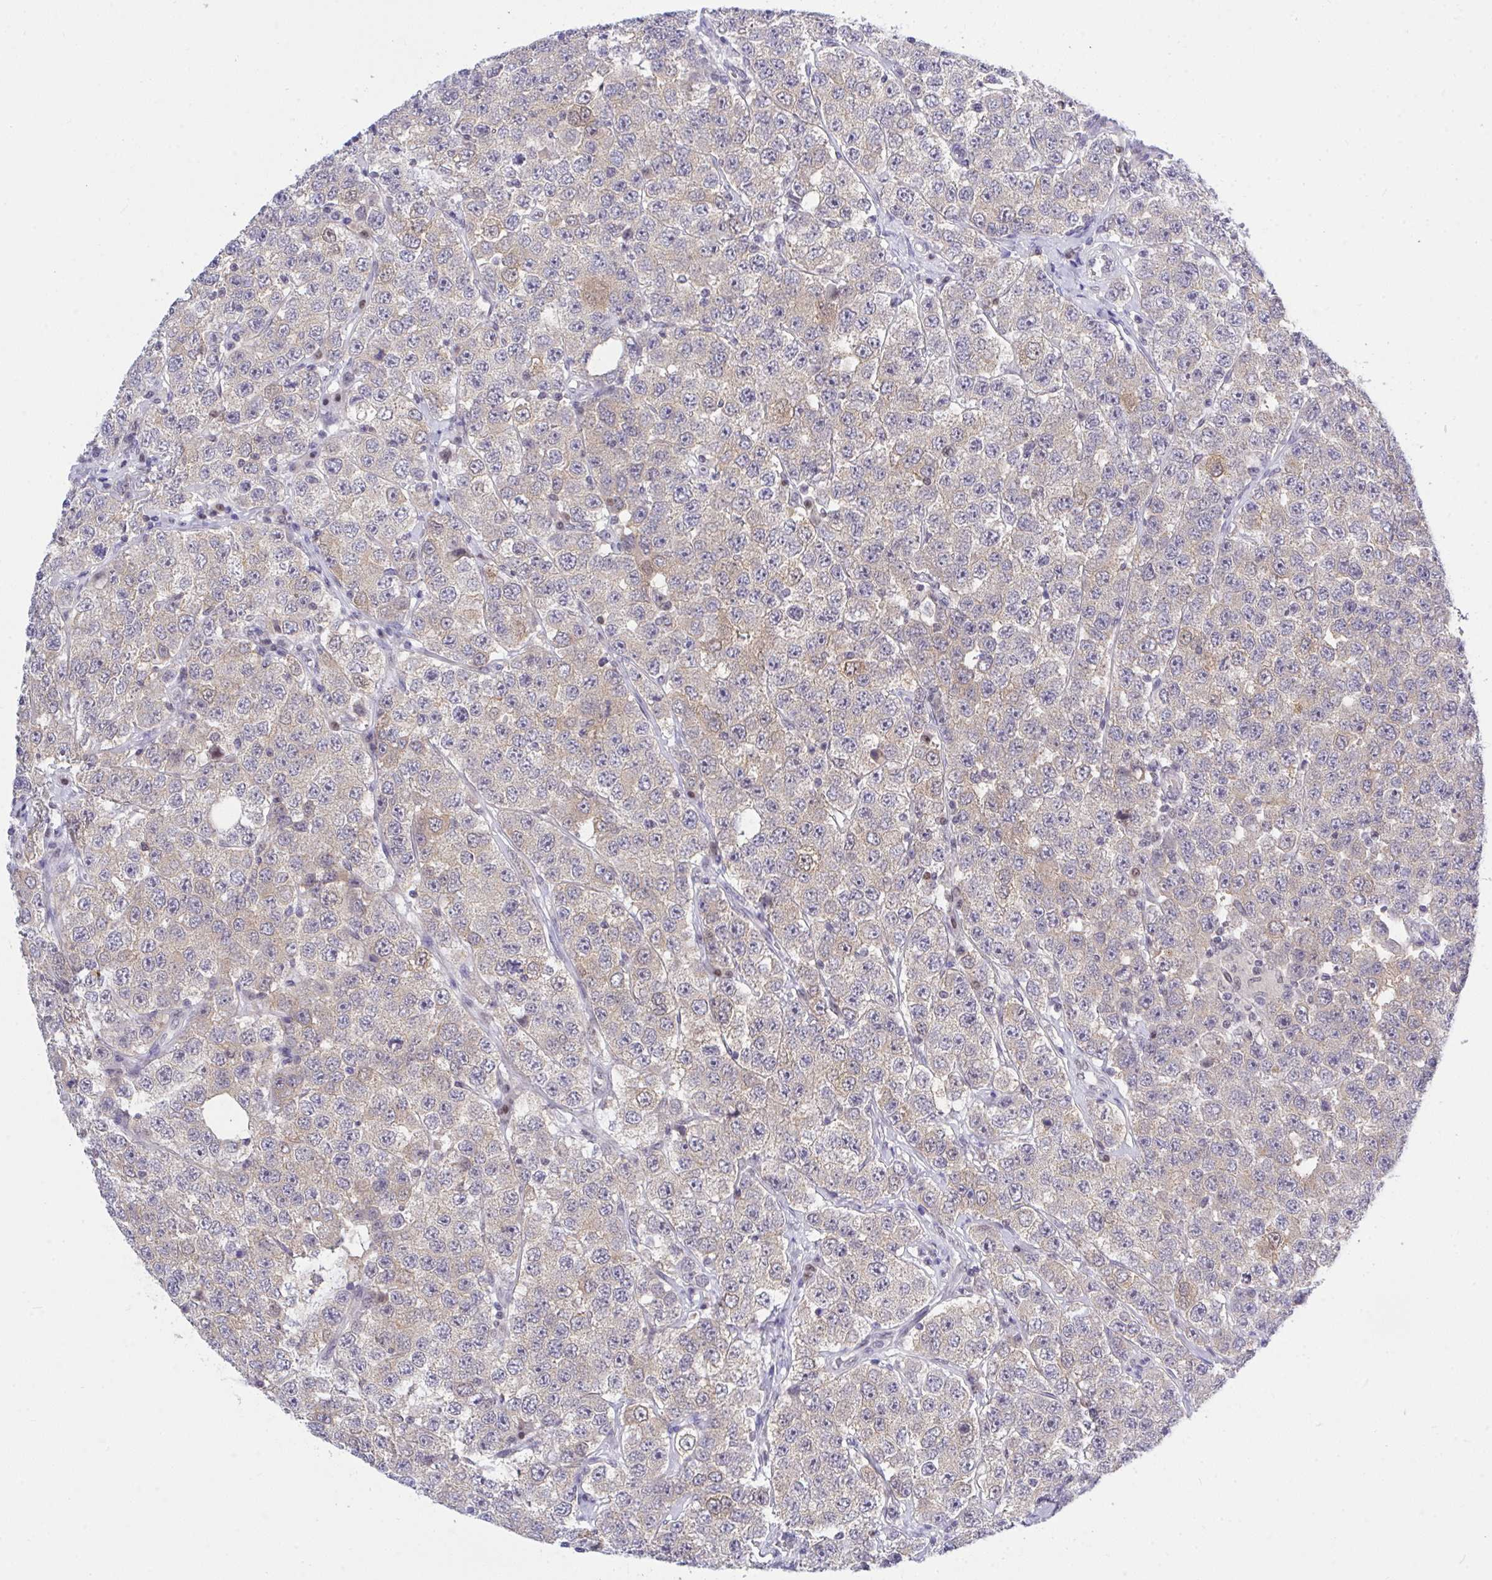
{"staining": {"intensity": "weak", "quantity": "25%-75%", "location": "cytoplasmic/membranous"}, "tissue": "testis cancer", "cell_type": "Tumor cells", "image_type": "cancer", "snomed": [{"axis": "morphology", "description": "Seminoma, NOS"}, {"axis": "topography", "description": "Testis"}], "caption": "A low amount of weak cytoplasmic/membranous positivity is present in approximately 25%-75% of tumor cells in testis cancer (seminoma) tissue.", "gene": "THOP1", "patient": {"sex": "male", "age": 28}}